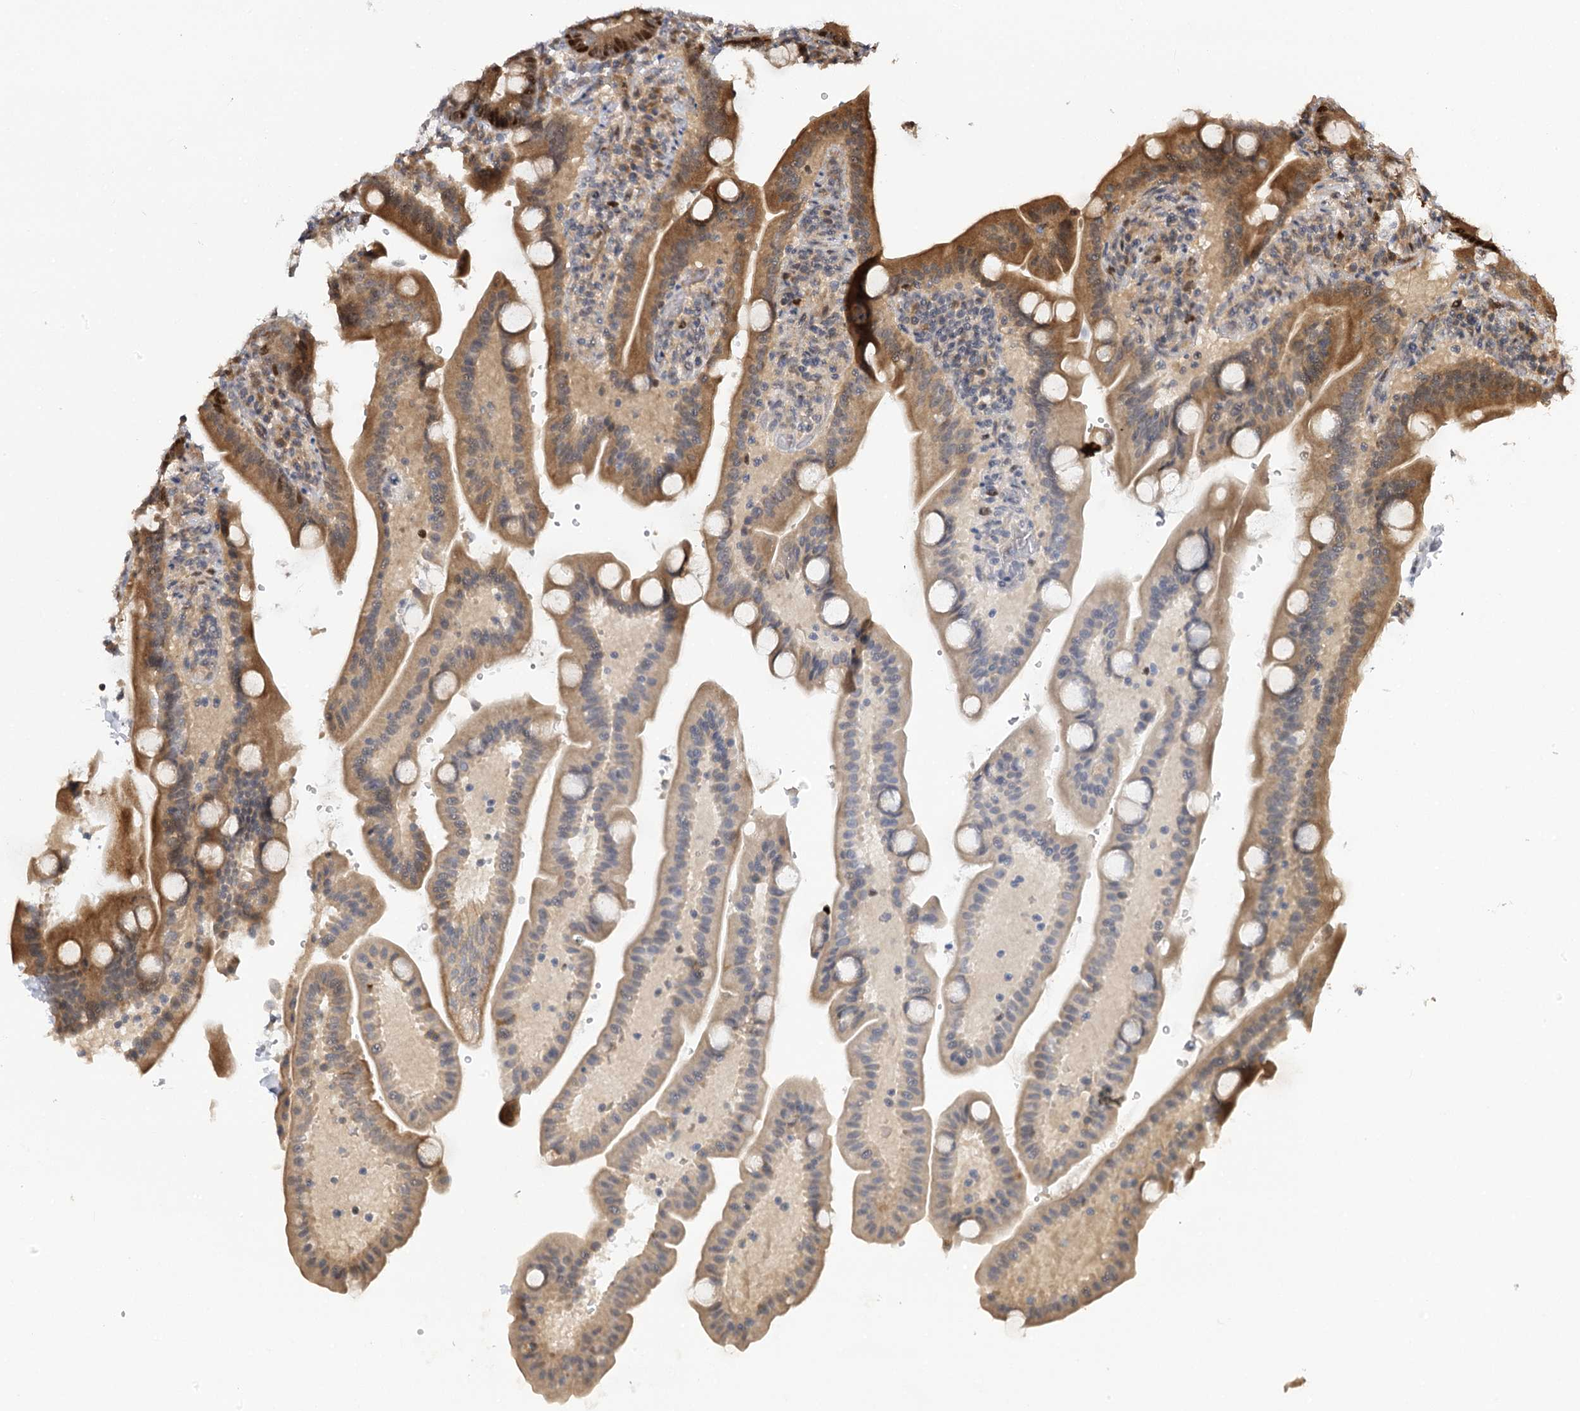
{"staining": {"intensity": "moderate", "quantity": "25%-75%", "location": "cytoplasmic/membranous,nuclear"}, "tissue": "duodenum", "cell_type": "Glandular cells", "image_type": "normal", "snomed": [{"axis": "morphology", "description": "Normal tissue, NOS"}, {"axis": "topography", "description": "Duodenum"}], "caption": "Immunohistochemical staining of unremarkable duodenum reveals medium levels of moderate cytoplasmic/membranous,nuclear staining in approximately 25%-75% of glandular cells. The protein of interest is shown in brown color, while the nuclei are stained blue.", "gene": "PIK3C2A", "patient": {"sex": "male", "age": 54}}